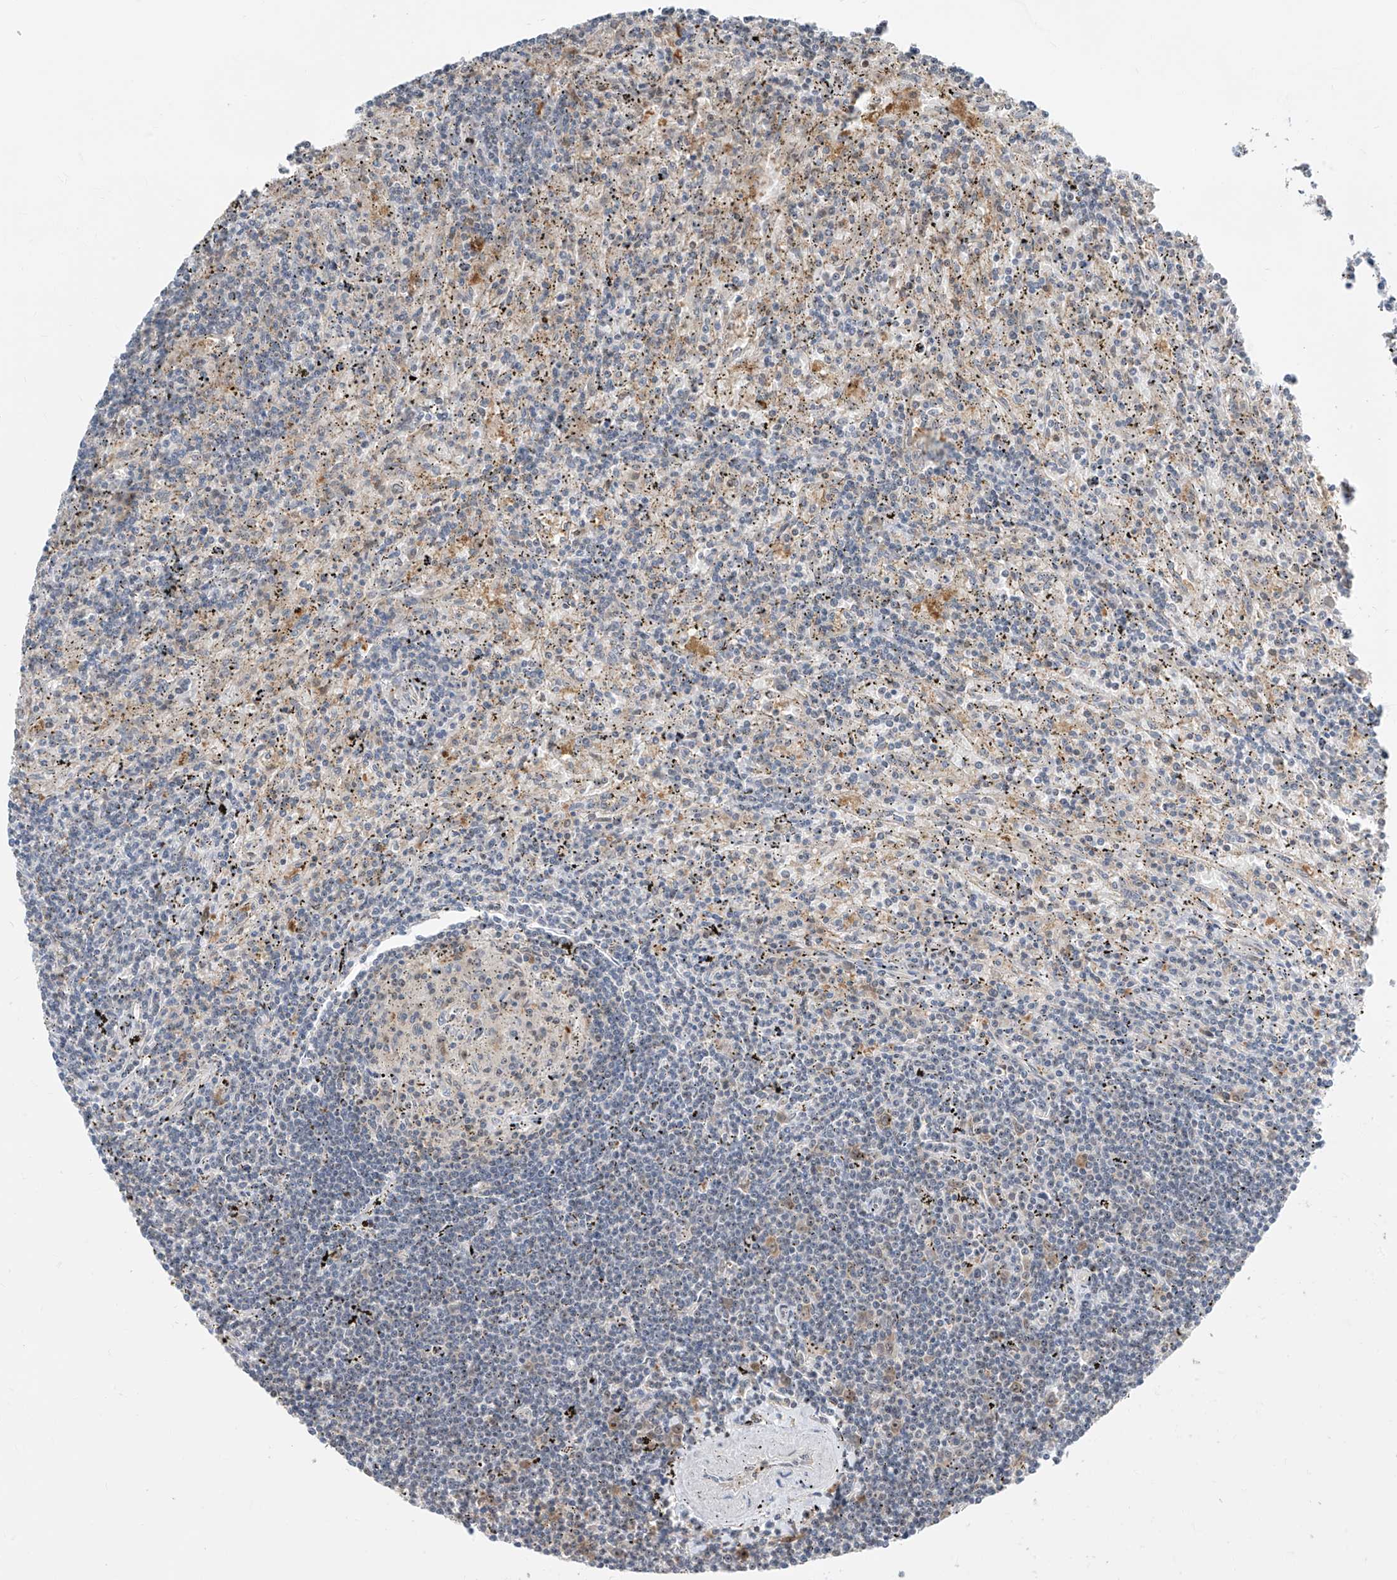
{"staining": {"intensity": "negative", "quantity": "none", "location": "none"}, "tissue": "lymphoma", "cell_type": "Tumor cells", "image_type": "cancer", "snomed": [{"axis": "morphology", "description": "Malignant lymphoma, non-Hodgkin's type, Low grade"}, {"axis": "topography", "description": "Spleen"}], "caption": "Micrograph shows no significant protein staining in tumor cells of lymphoma.", "gene": "TTC38", "patient": {"sex": "male", "age": 76}}